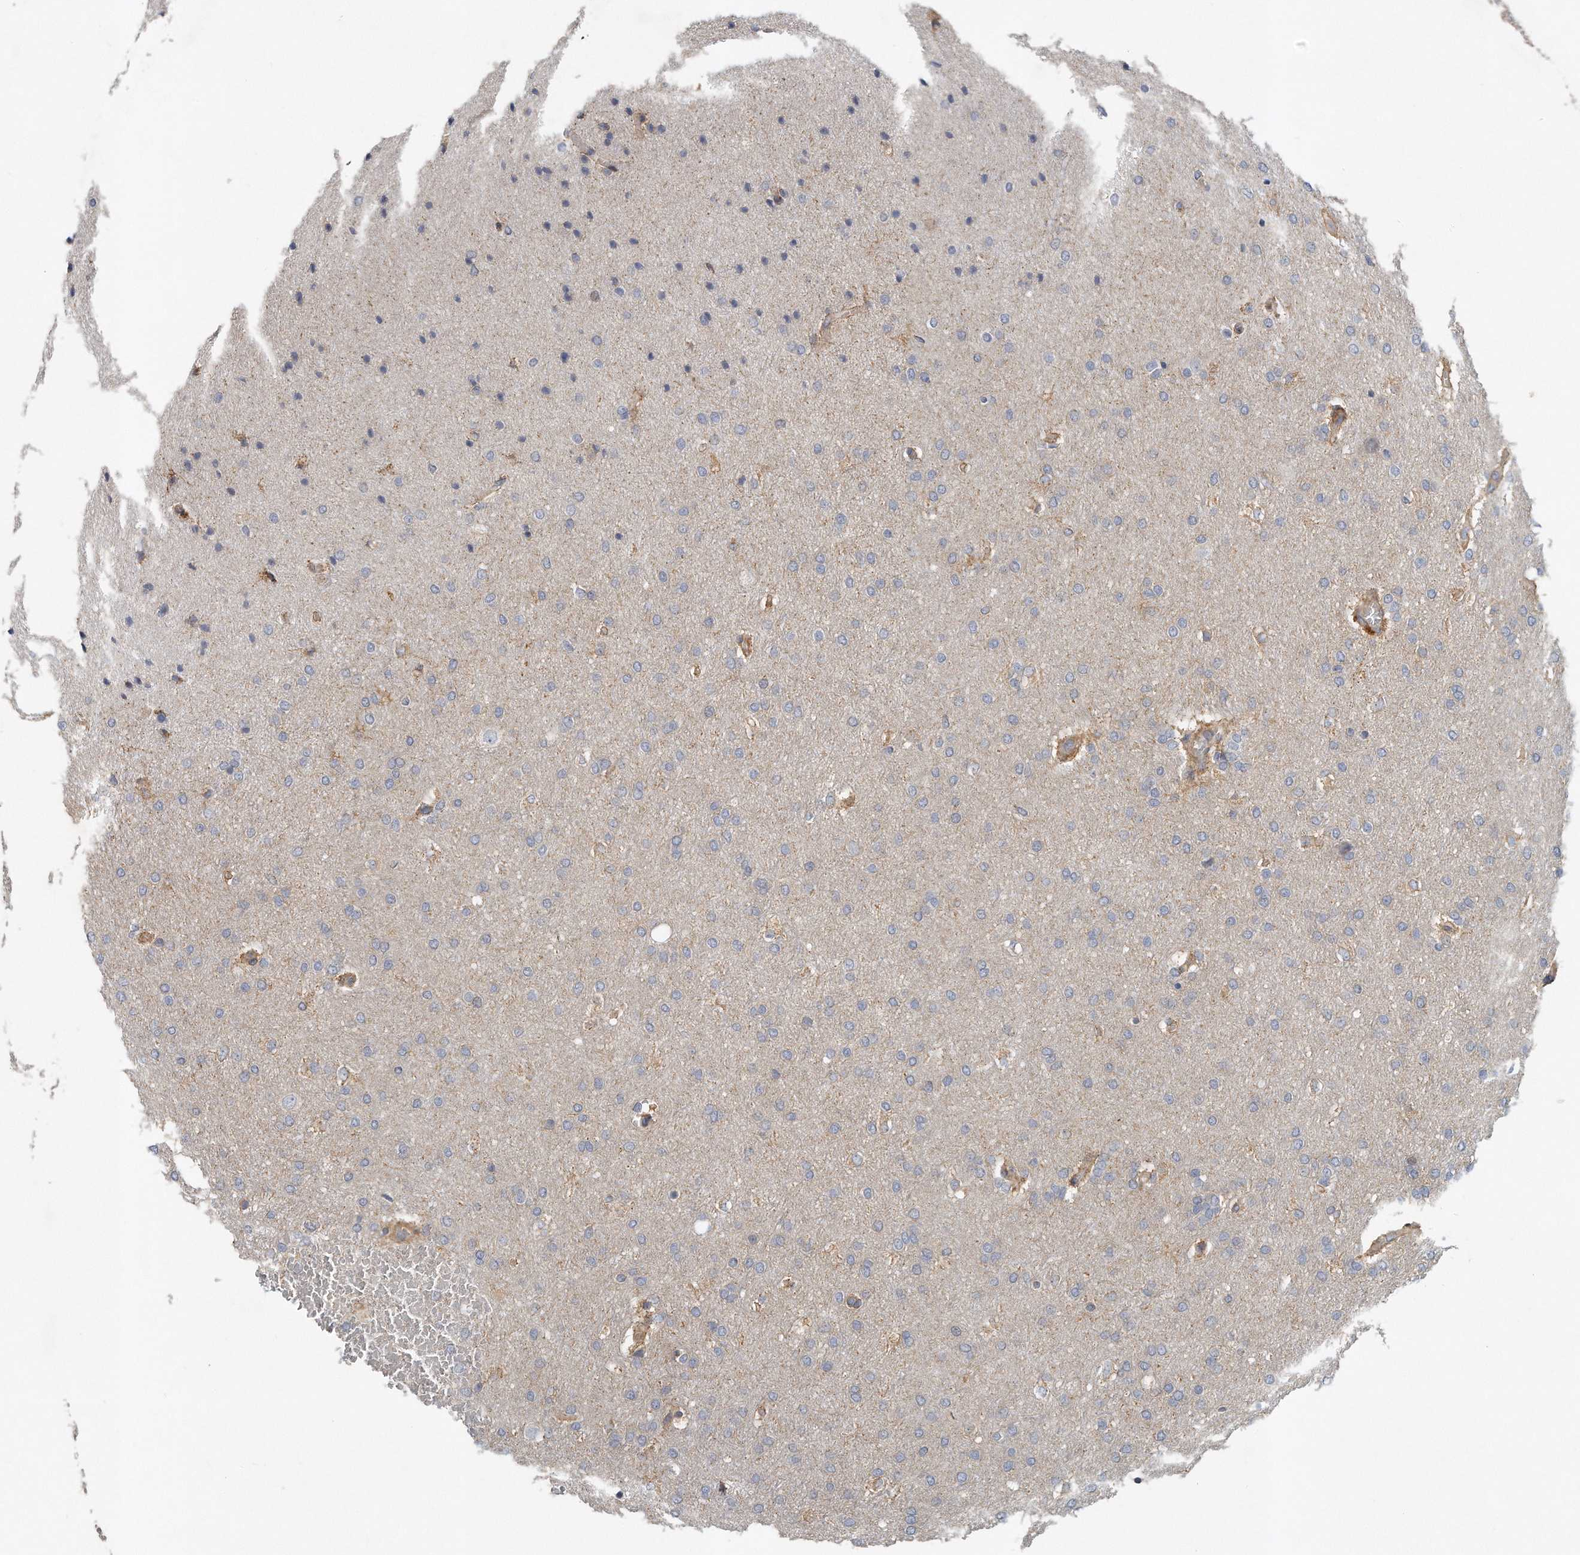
{"staining": {"intensity": "negative", "quantity": "none", "location": "none"}, "tissue": "glioma", "cell_type": "Tumor cells", "image_type": "cancer", "snomed": [{"axis": "morphology", "description": "Glioma, malignant, Low grade"}, {"axis": "topography", "description": "Brain"}], "caption": "Image shows no significant protein positivity in tumor cells of glioma. (Brightfield microscopy of DAB (3,3'-diaminobenzidine) IHC at high magnification).", "gene": "PCDH8", "patient": {"sex": "female", "age": 37}}